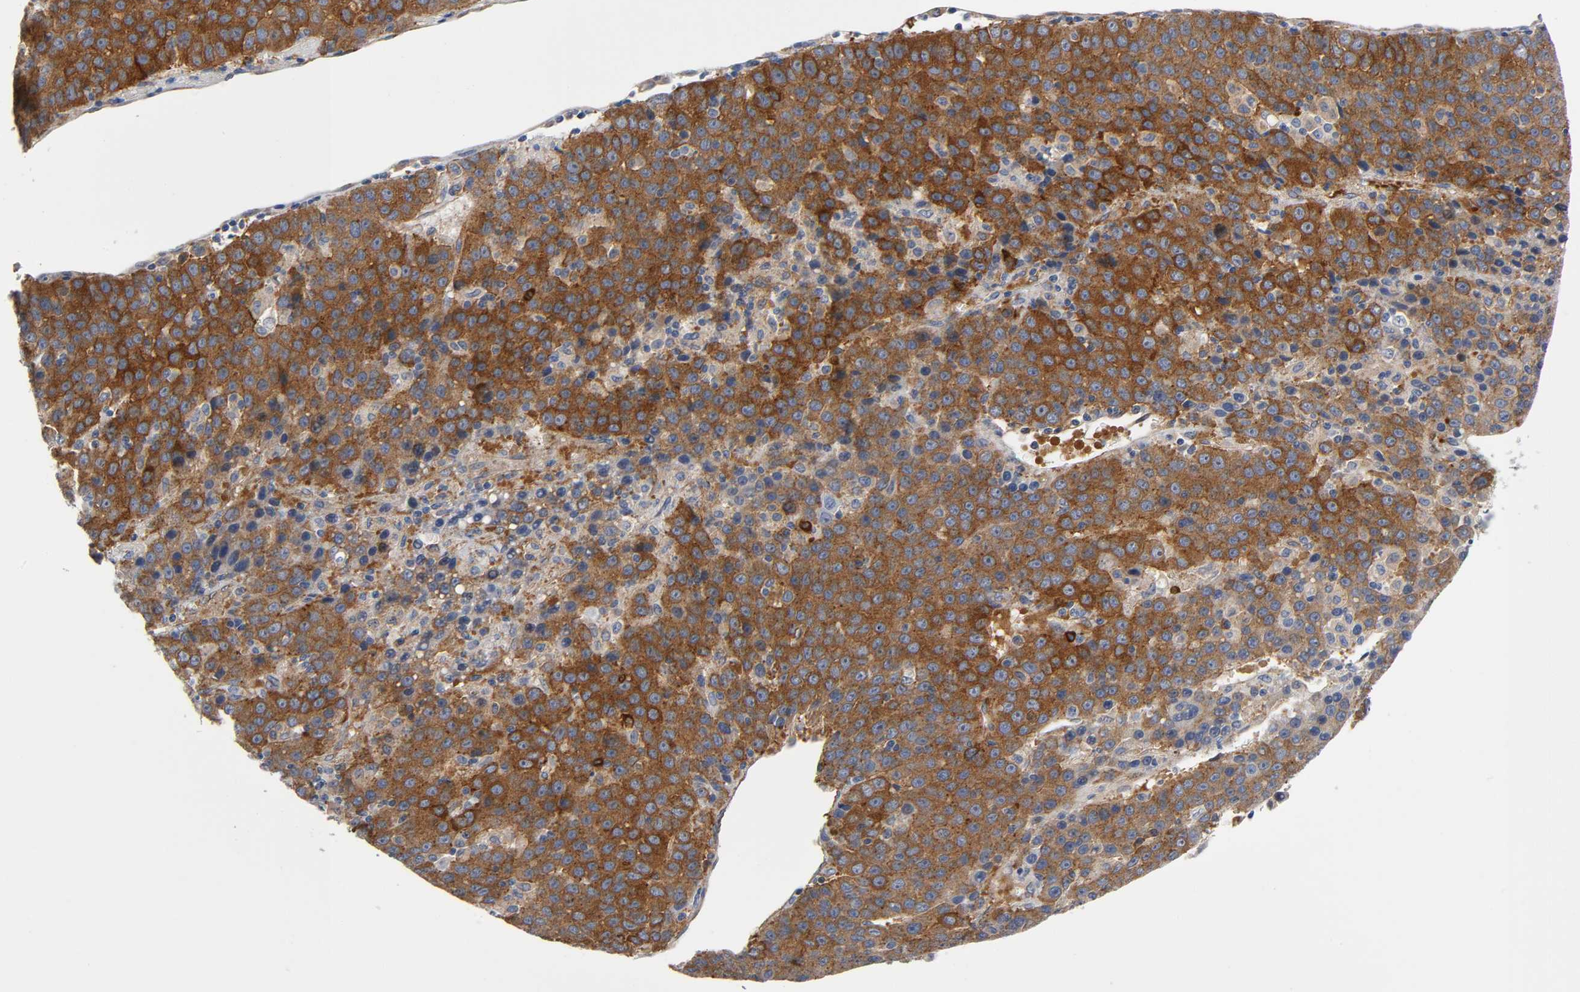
{"staining": {"intensity": "strong", "quantity": ">75%", "location": "cytoplasmic/membranous"}, "tissue": "liver cancer", "cell_type": "Tumor cells", "image_type": "cancer", "snomed": [{"axis": "morphology", "description": "Carcinoma, Hepatocellular, NOS"}, {"axis": "topography", "description": "Liver"}], "caption": "This photomicrograph shows liver hepatocellular carcinoma stained with immunohistochemistry to label a protein in brown. The cytoplasmic/membranous of tumor cells show strong positivity for the protein. Nuclei are counter-stained blue.", "gene": "CD2AP", "patient": {"sex": "female", "age": 53}}